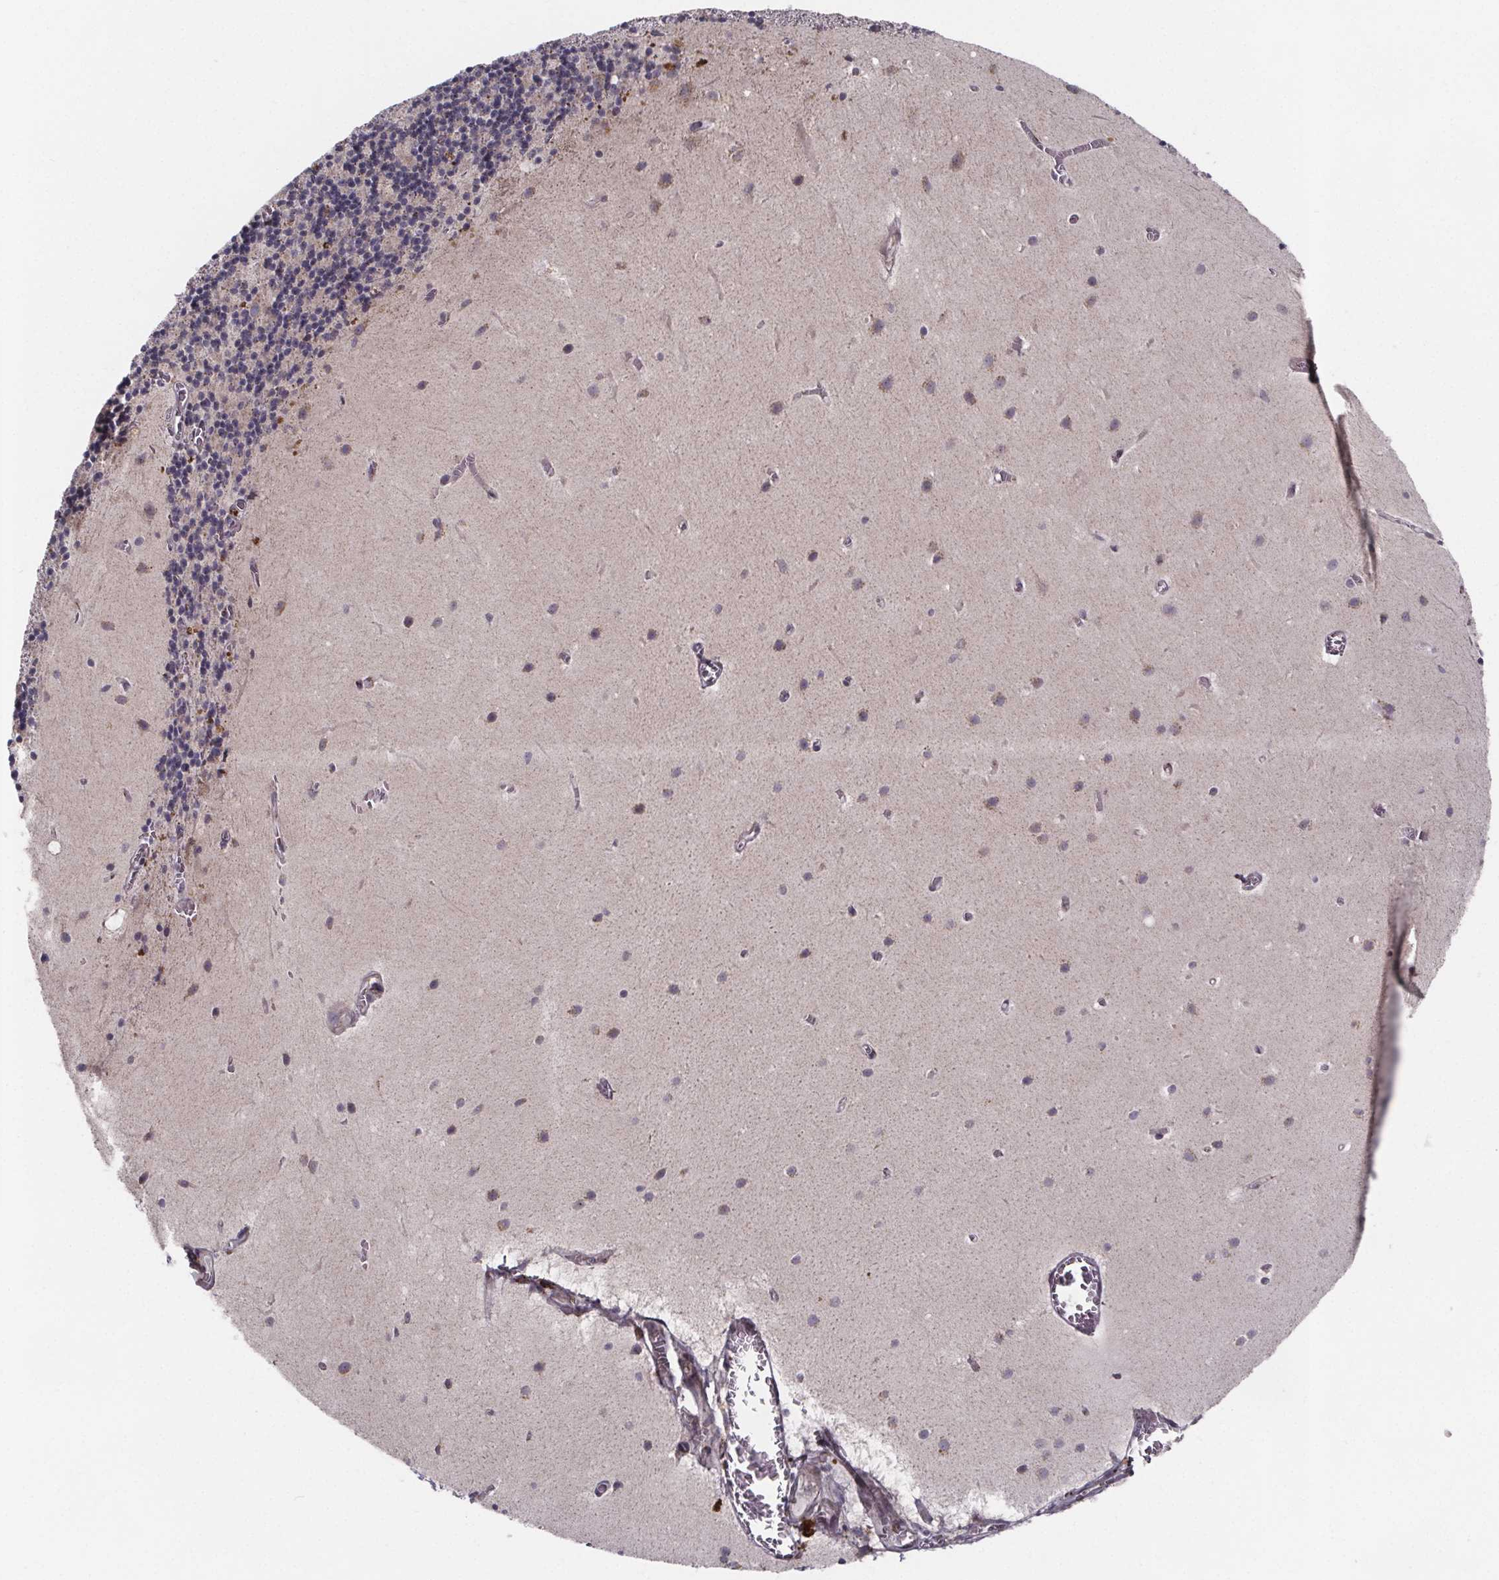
{"staining": {"intensity": "negative", "quantity": "none", "location": "none"}, "tissue": "cerebellum", "cell_type": "Cells in granular layer", "image_type": "normal", "snomed": [{"axis": "morphology", "description": "Normal tissue, NOS"}, {"axis": "topography", "description": "Cerebellum"}], "caption": "Immunohistochemical staining of unremarkable human cerebellum shows no significant positivity in cells in granular layer. (Stains: DAB immunohistochemistry with hematoxylin counter stain, Microscopy: brightfield microscopy at high magnification).", "gene": "NDST1", "patient": {"sex": "male", "age": 70}}